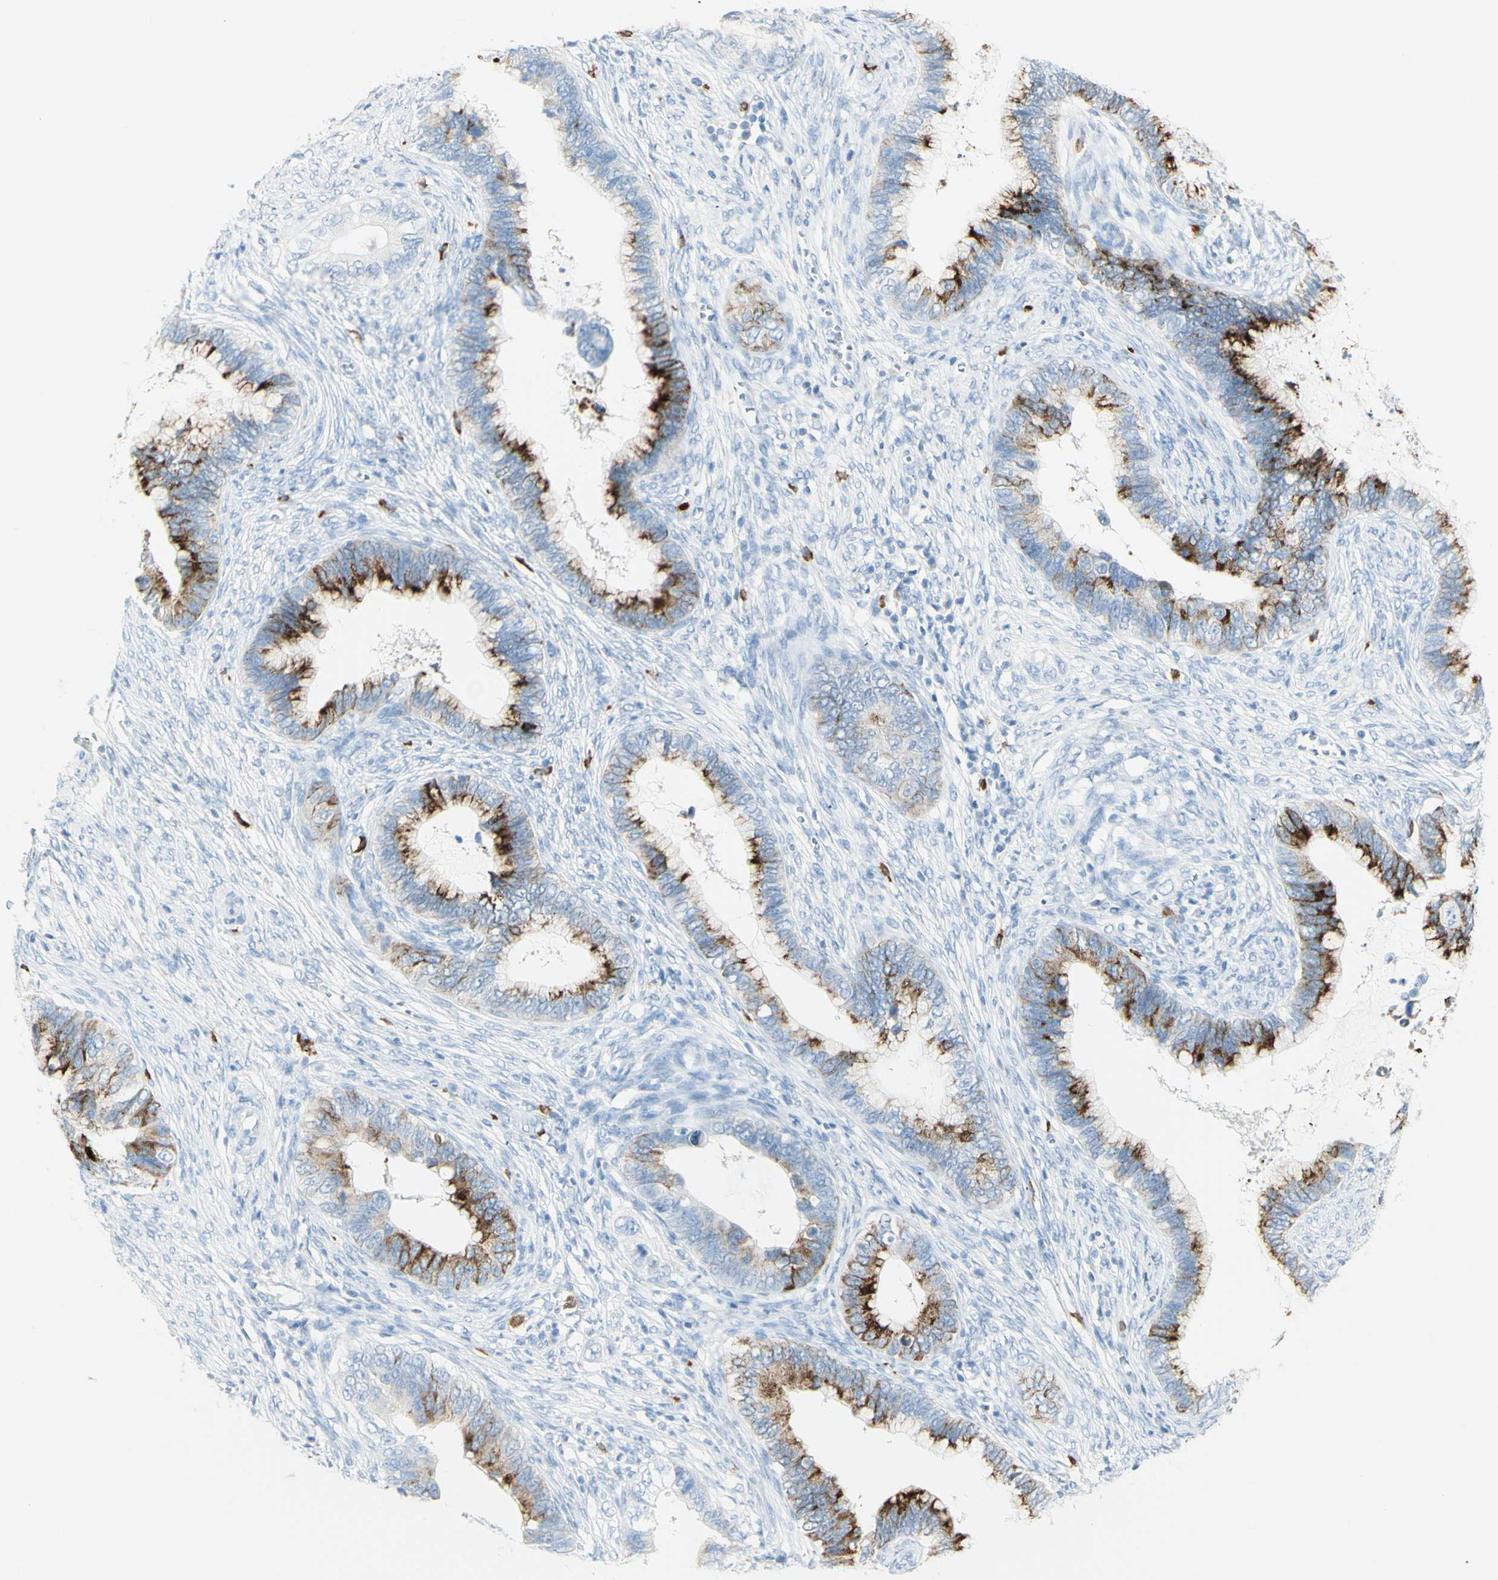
{"staining": {"intensity": "strong", "quantity": "25%-75%", "location": "cytoplasmic/membranous"}, "tissue": "cervical cancer", "cell_type": "Tumor cells", "image_type": "cancer", "snomed": [{"axis": "morphology", "description": "Adenocarcinoma, NOS"}, {"axis": "topography", "description": "Cervix"}], "caption": "Approximately 25%-75% of tumor cells in adenocarcinoma (cervical) reveal strong cytoplasmic/membranous protein positivity as visualized by brown immunohistochemical staining.", "gene": "LETM1", "patient": {"sex": "female", "age": 44}}